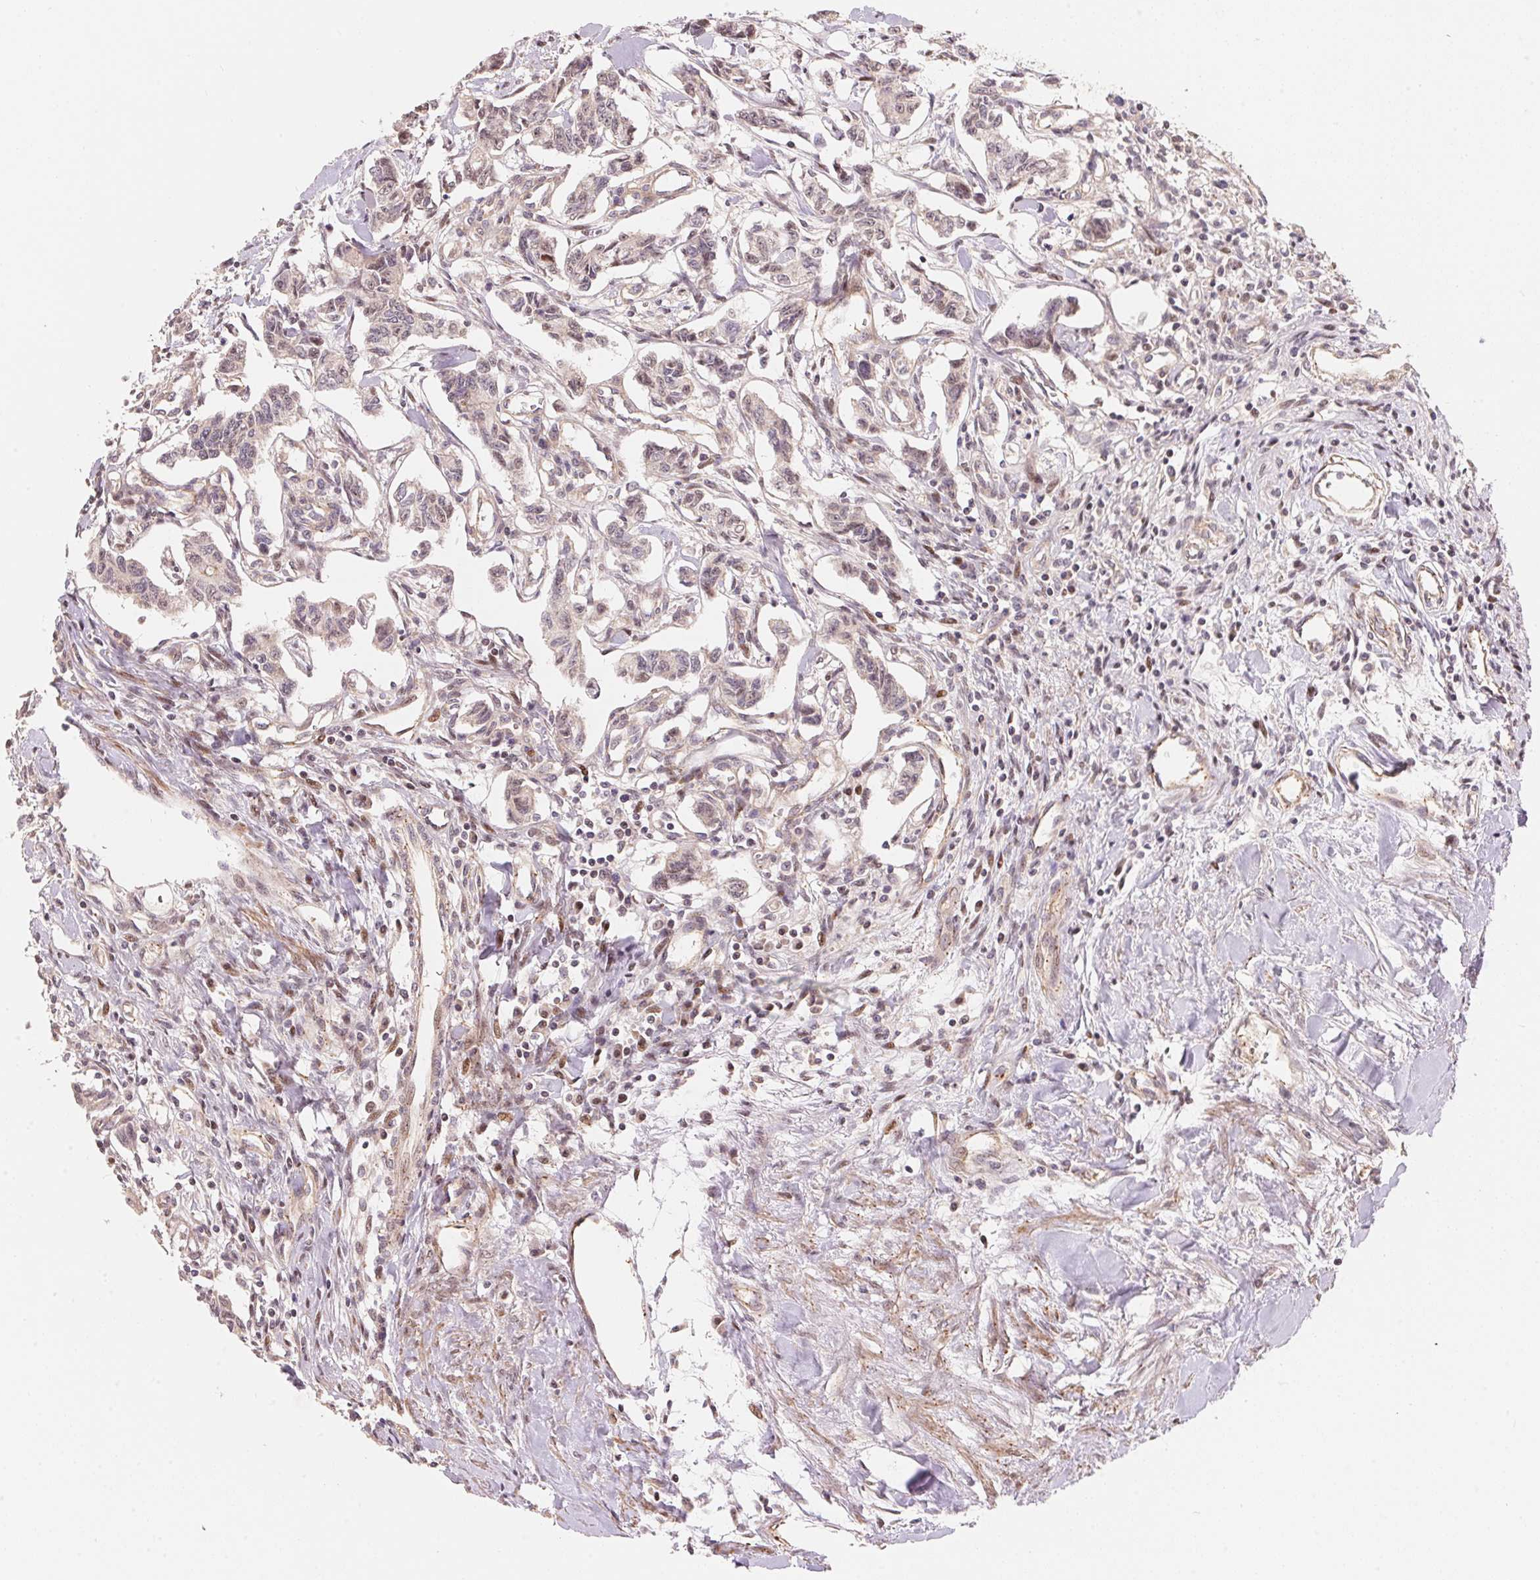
{"staining": {"intensity": "negative", "quantity": "none", "location": "none"}, "tissue": "carcinoid", "cell_type": "Tumor cells", "image_type": "cancer", "snomed": [{"axis": "morphology", "description": "Carcinoid, malignant, NOS"}, {"axis": "topography", "description": "Kidney"}], "caption": "A micrograph of human carcinoid is negative for staining in tumor cells.", "gene": "TNIP2", "patient": {"sex": "female", "age": 41}}